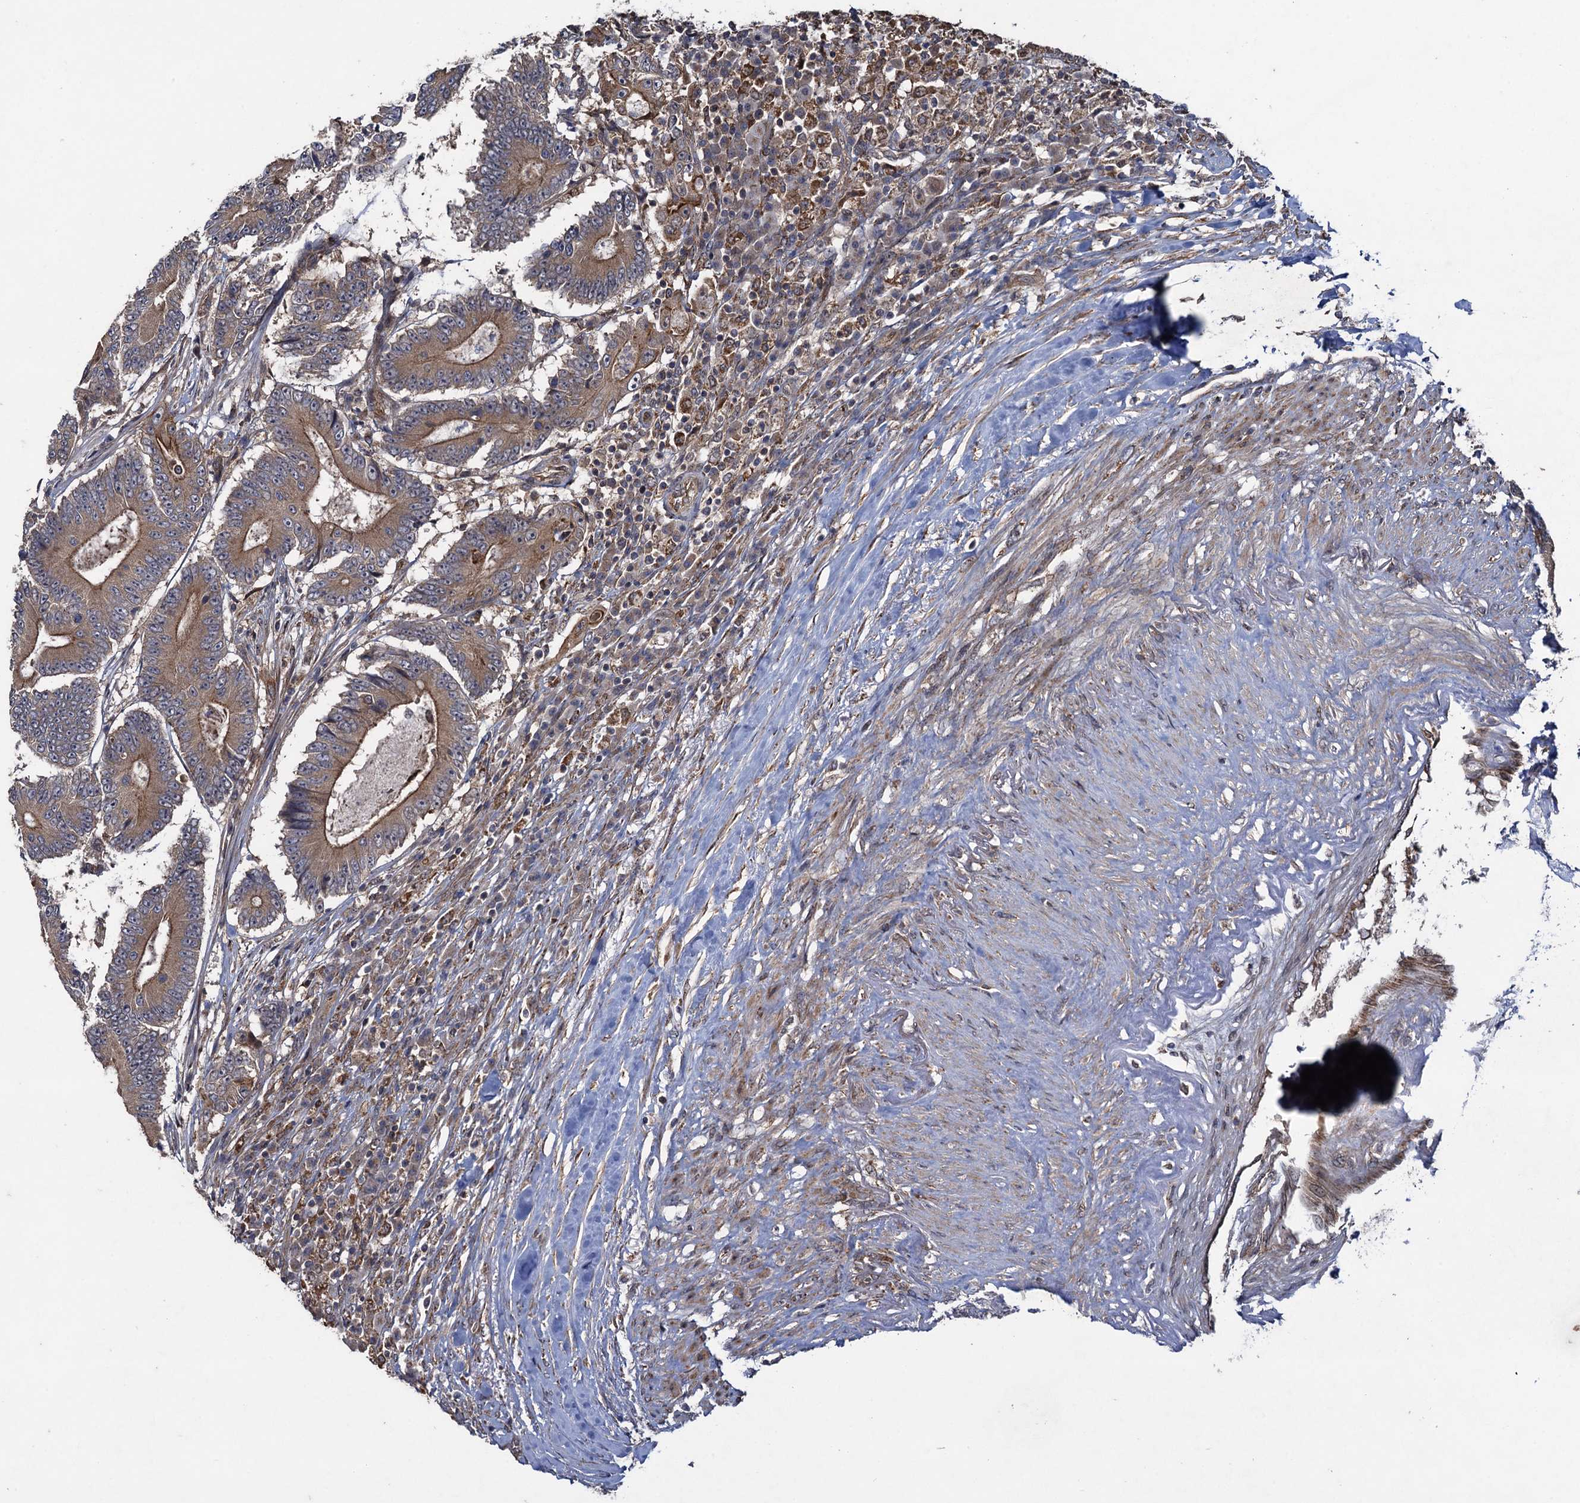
{"staining": {"intensity": "moderate", "quantity": ">75%", "location": "cytoplasmic/membranous"}, "tissue": "colorectal cancer", "cell_type": "Tumor cells", "image_type": "cancer", "snomed": [{"axis": "morphology", "description": "Adenocarcinoma, NOS"}, {"axis": "topography", "description": "Colon"}], "caption": "Immunohistochemical staining of adenocarcinoma (colorectal) demonstrates moderate cytoplasmic/membranous protein positivity in about >75% of tumor cells.", "gene": "HAUS1", "patient": {"sex": "male", "age": 83}}